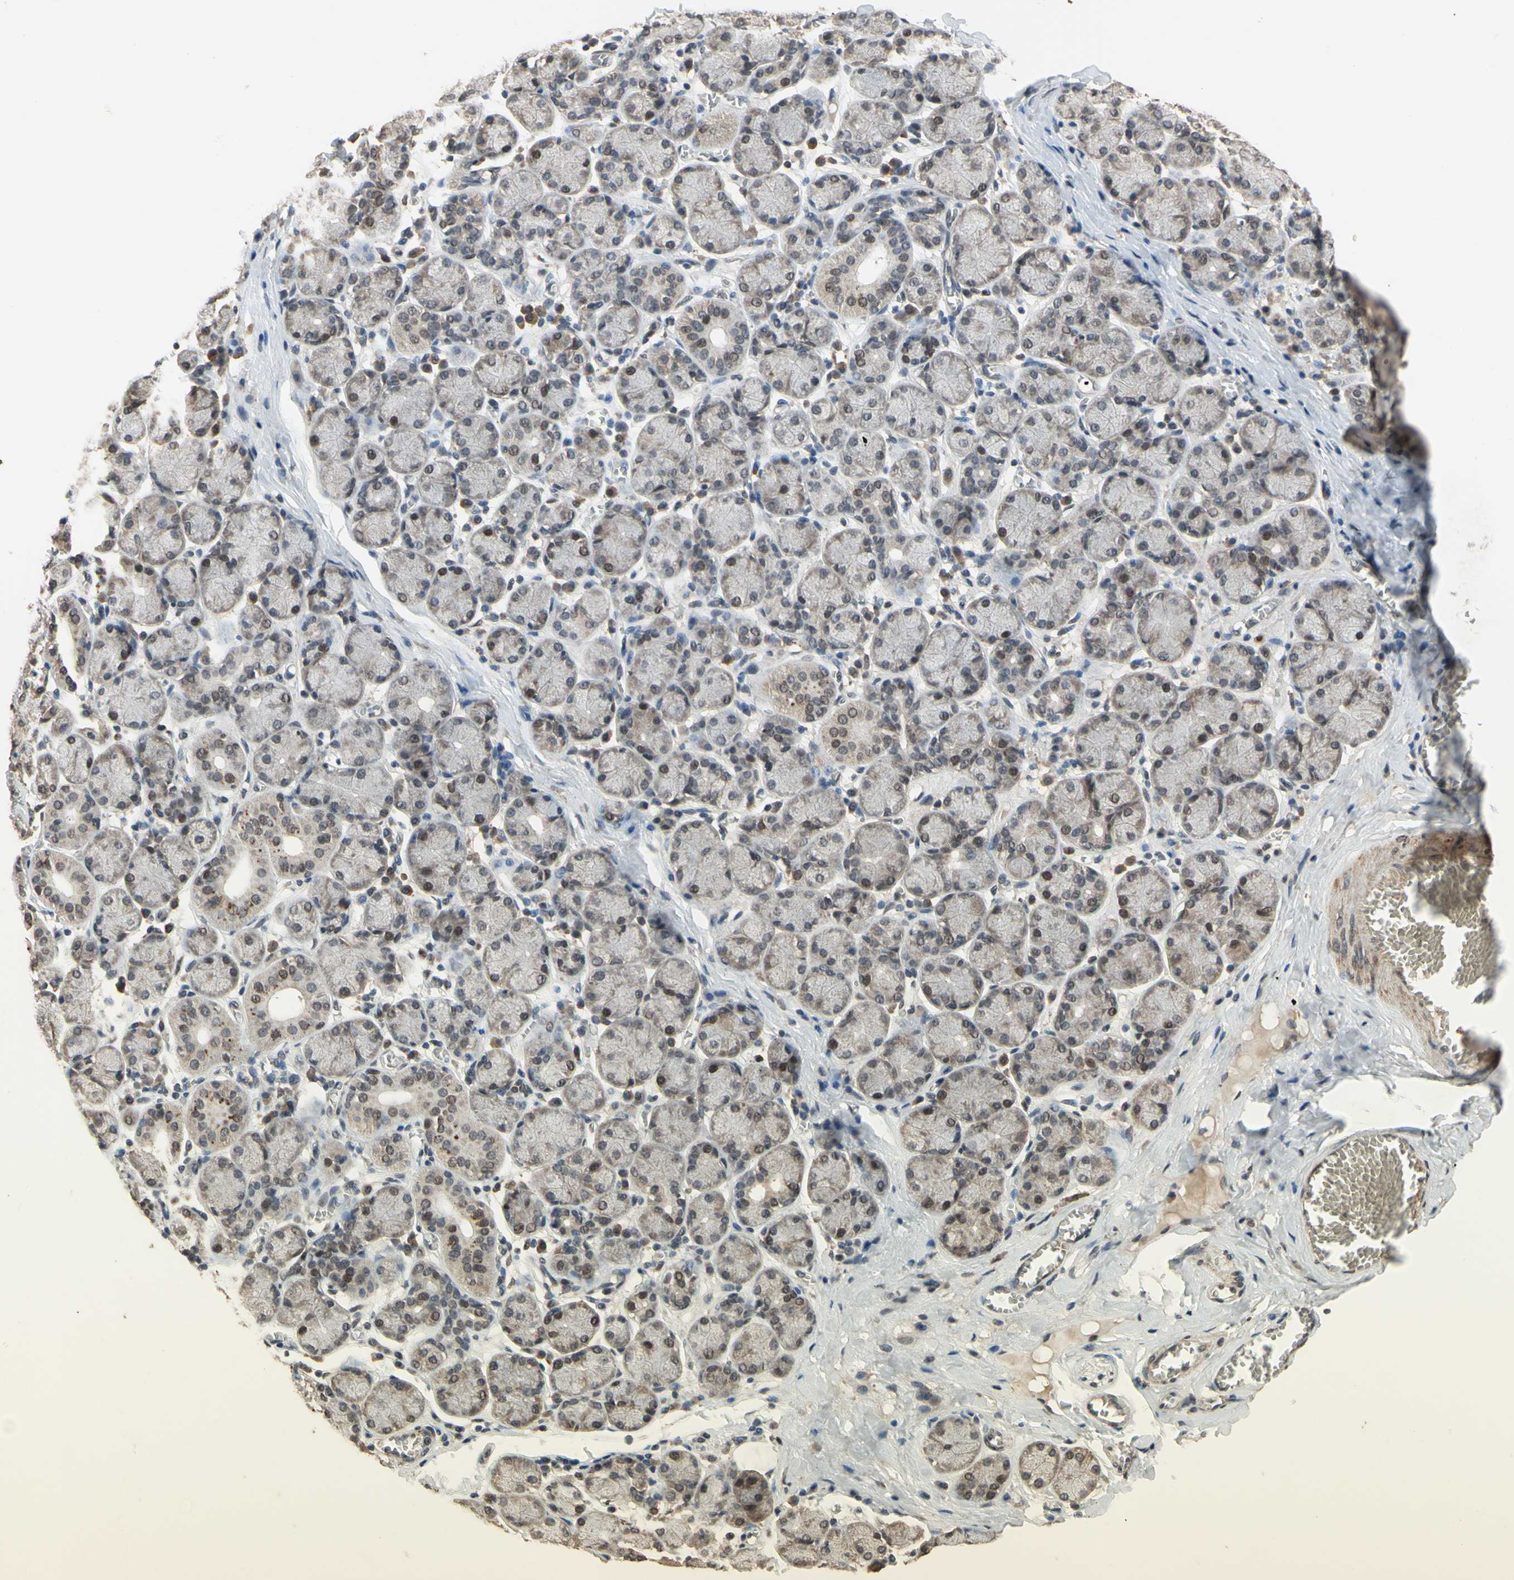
{"staining": {"intensity": "moderate", "quantity": "25%-75%", "location": "cytoplasmic/membranous,nuclear"}, "tissue": "salivary gland", "cell_type": "Glandular cells", "image_type": "normal", "snomed": [{"axis": "morphology", "description": "Normal tissue, NOS"}, {"axis": "topography", "description": "Salivary gland"}], "caption": "Moderate cytoplasmic/membranous,nuclear expression for a protein is seen in about 25%-75% of glandular cells of normal salivary gland using immunohistochemistry (IHC).", "gene": "ZNF174", "patient": {"sex": "female", "age": 24}}